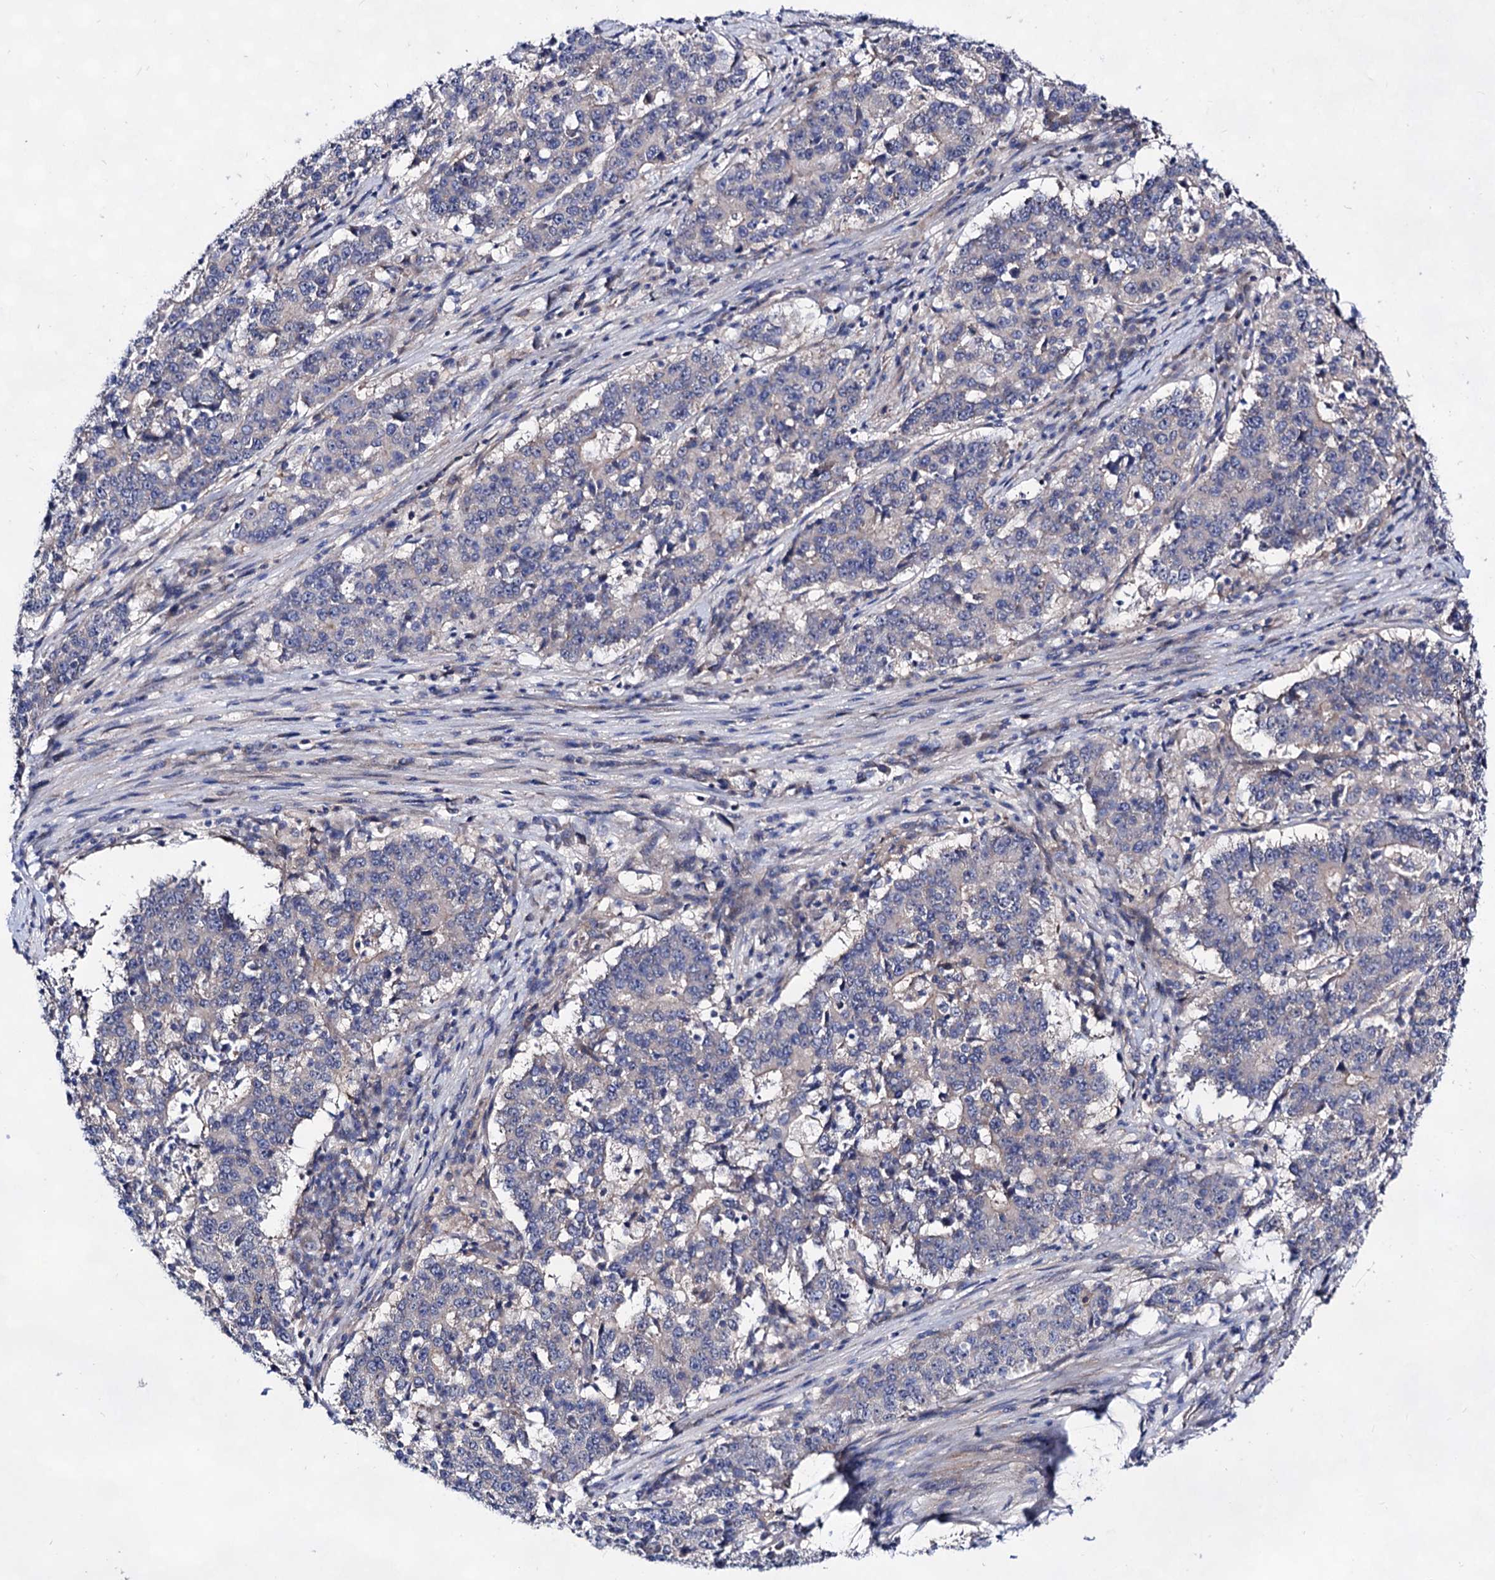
{"staining": {"intensity": "negative", "quantity": "none", "location": "none"}, "tissue": "stomach cancer", "cell_type": "Tumor cells", "image_type": "cancer", "snomed": [{"axis": "morphology", "description": "Adenocarcinoma, NOS"}, {"axis": "topography", "description": "Stomach"}], "caption": "The micrograph demonstrates no staining of tumor cells in adenocarcinoma (stomach).", "gene": "PLIN1", "patient": {"sex": "male", "age": 59}}